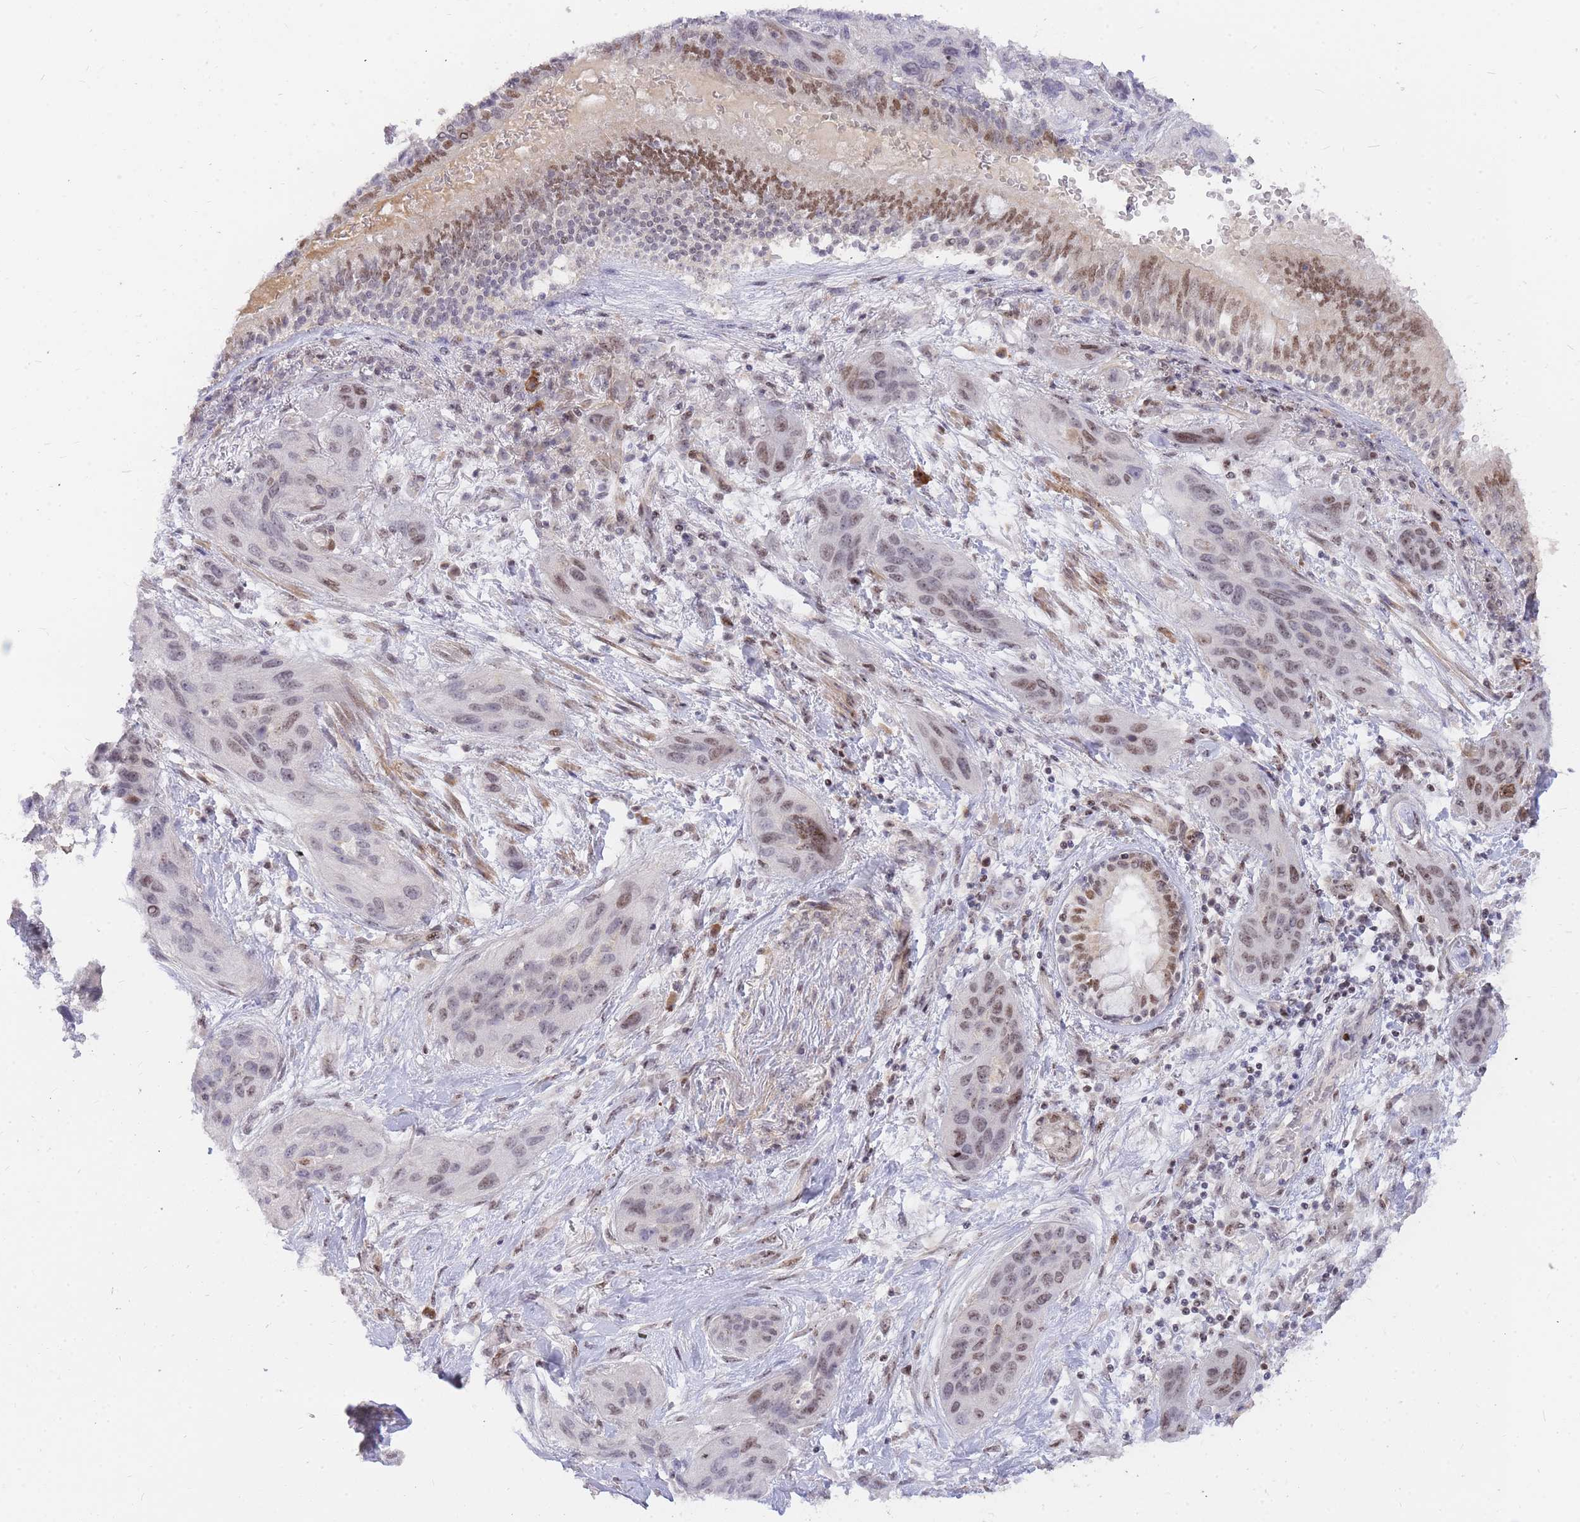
{"staining": {"intensity": "moderate", "quantity": "25%-75%", "location": "nuclear"}, "tissue": "lung cancer", "cell_type": "Tumor cells", "image_type": "cancer", "snomed": [{"axis": "morphology", "description": "Squamous cell carcinoma, NOS"}, {"axis": "topography", "description": "Lung"}], "caption": "Squamous cell carcinoma (lung) tissue exhibits moderate nuclear staining in about 25%-75% of tumor cells, visualized by immunohistochemistry.", "gene": "TLE2", "patient": {"sex": "female", "age": 70}}